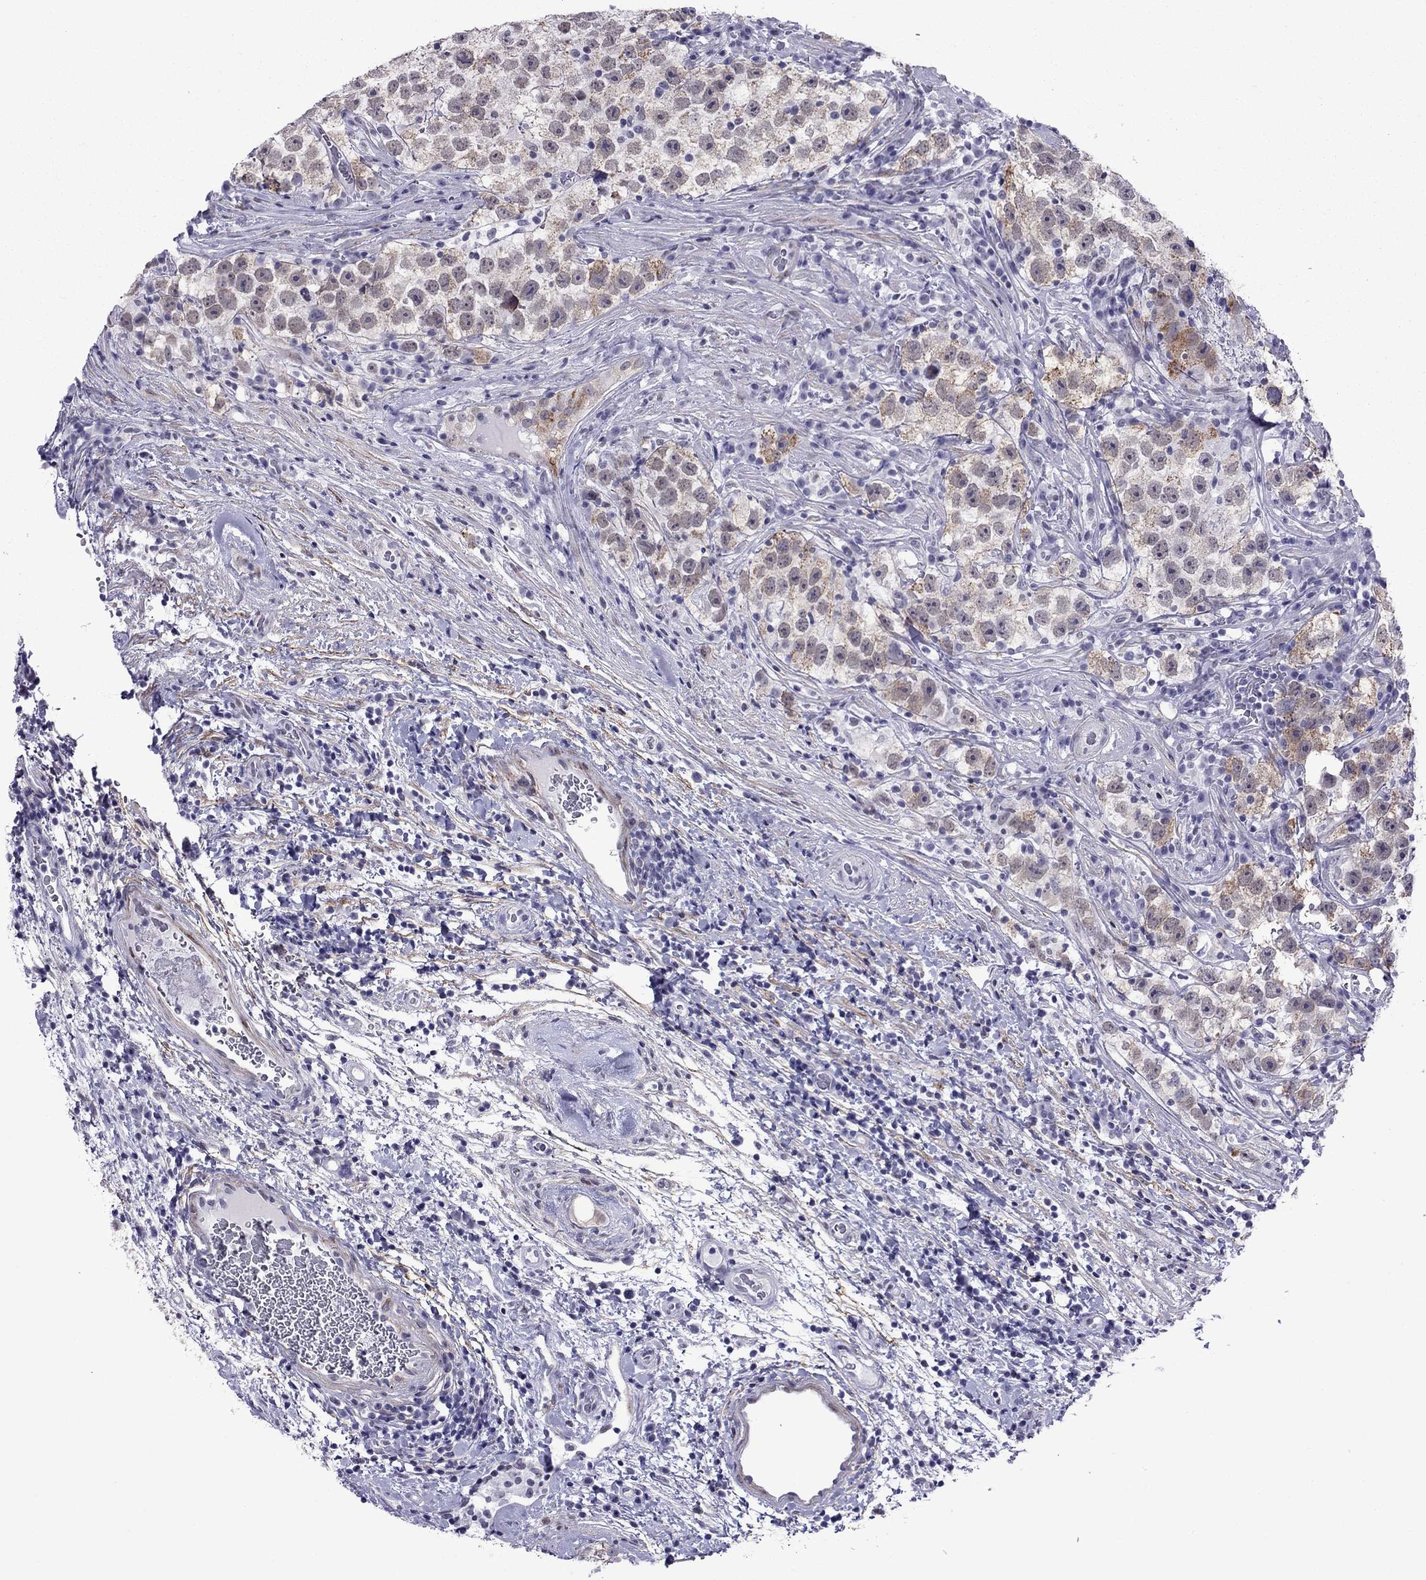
{"staining": {"intensity": "moderate", "quantity": "<25%", "location": "cytoplasmic/membranous"}, "tissue": "testis cancer", "cell_type": "Tumor cells", "image_type": "cancer", "snomed": [{"axis": "morphology", "description": "Normal tissue, NOS"}, {"axis": "morphology", "description": "Seminoma, NOS"}, {"axis": "topography", "description": "Testis"}], "caption": "Immunohistochemical staining of human testis seminoma reveals low levels of moderate cytoplasmic/membranous staining in approximately <25% of tumor cells. (IHC, brightfield microscopy, high magnification).", "gene": "ZNF646", "patient": {"sex": "male", "age": 31}}